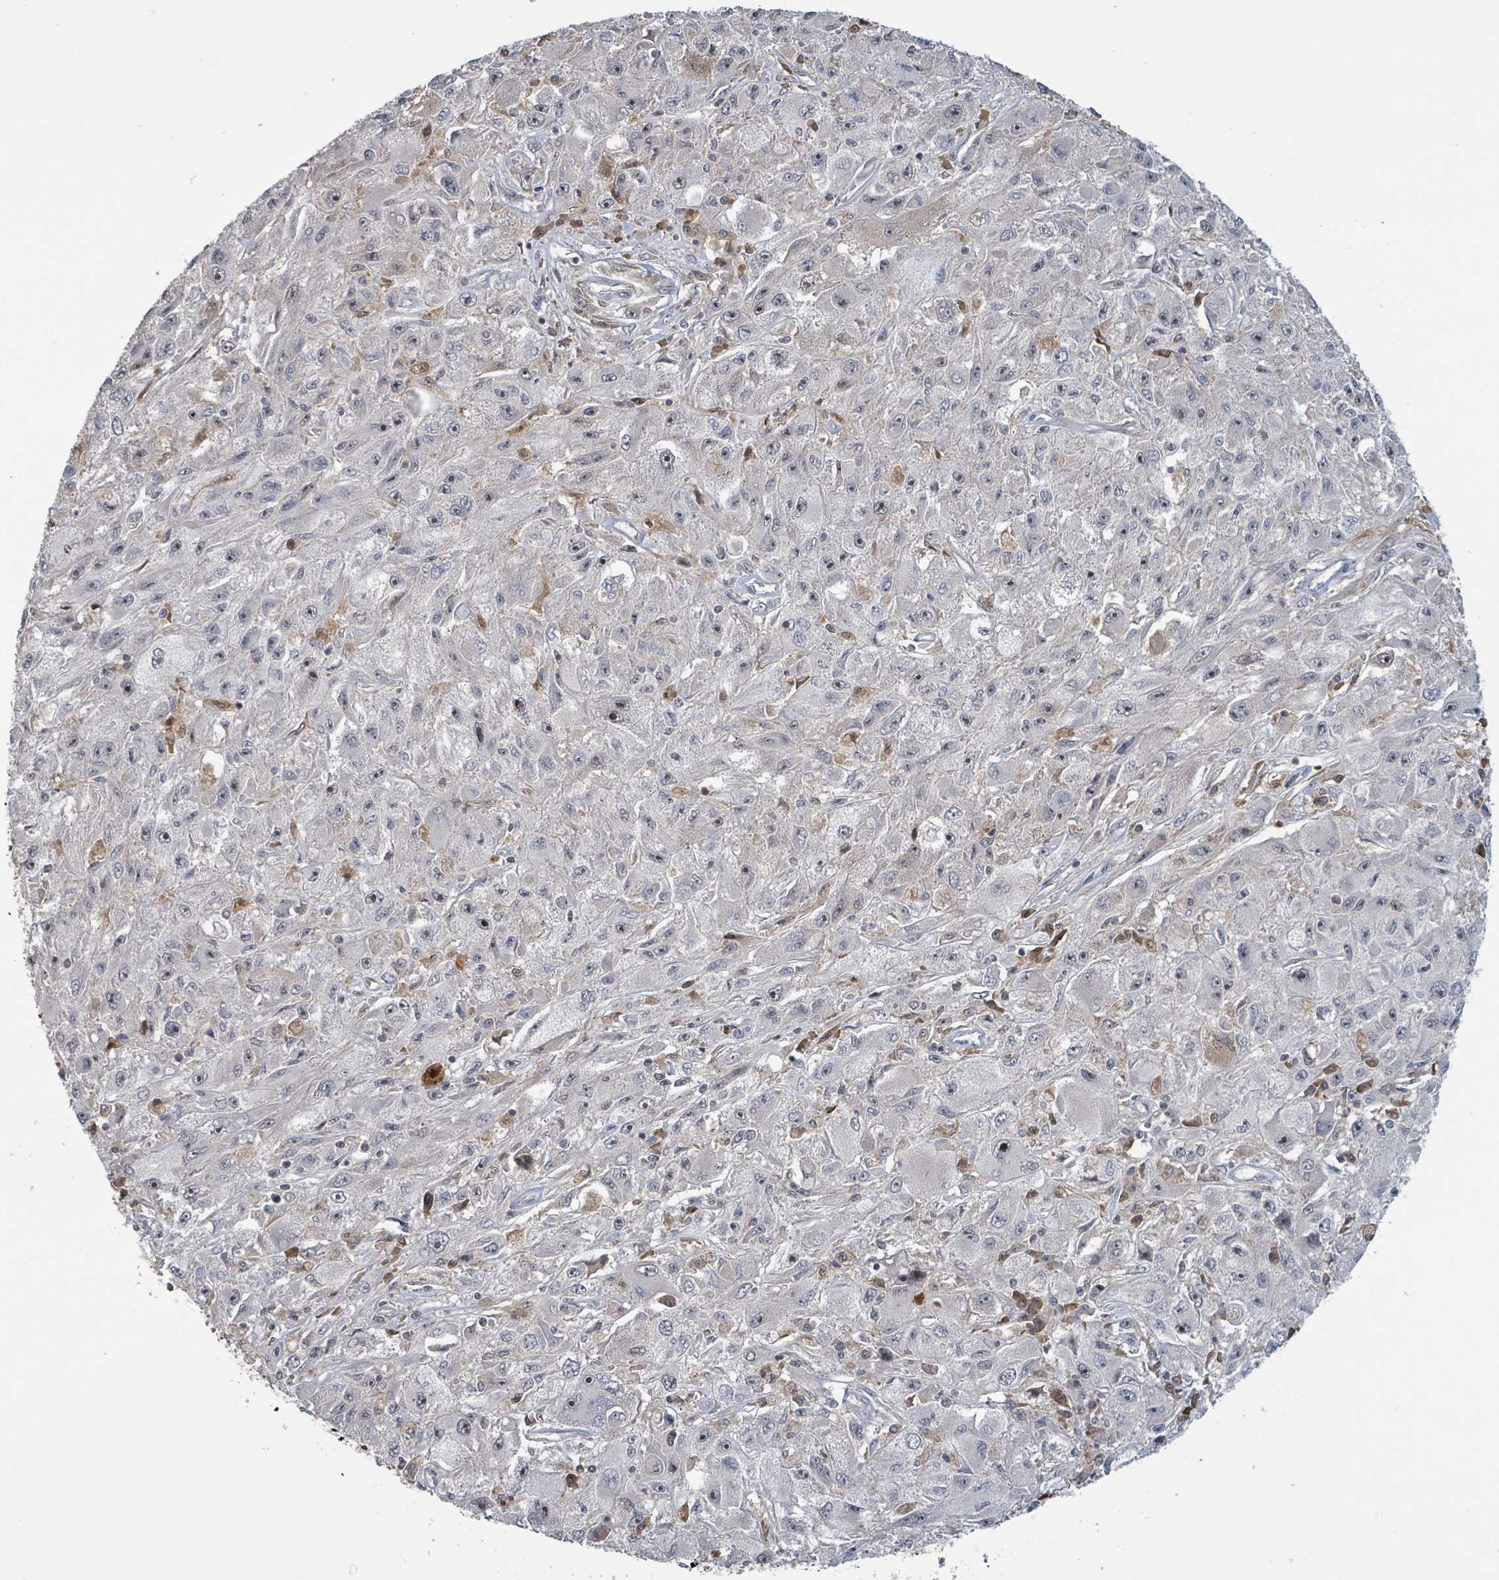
{"staining": {"intensity": "weak", "quantity": "<25%", "location": "nuclear"}, "tissue": "melanoma", "cell_type": "Tumor cells", "image_type": "cancer", "snomed": [{"axis": "morphology", "description": "Malignant melanoma, Metastatic site"}, {"axis": "topography", "description": "Skin"}], "caption": "Melanoma was stained to show a protein in brown. There is no significant positivity in tumor cells.", "gene": "ZBTB14", "patient": {"sex": "male", "age": 53}}